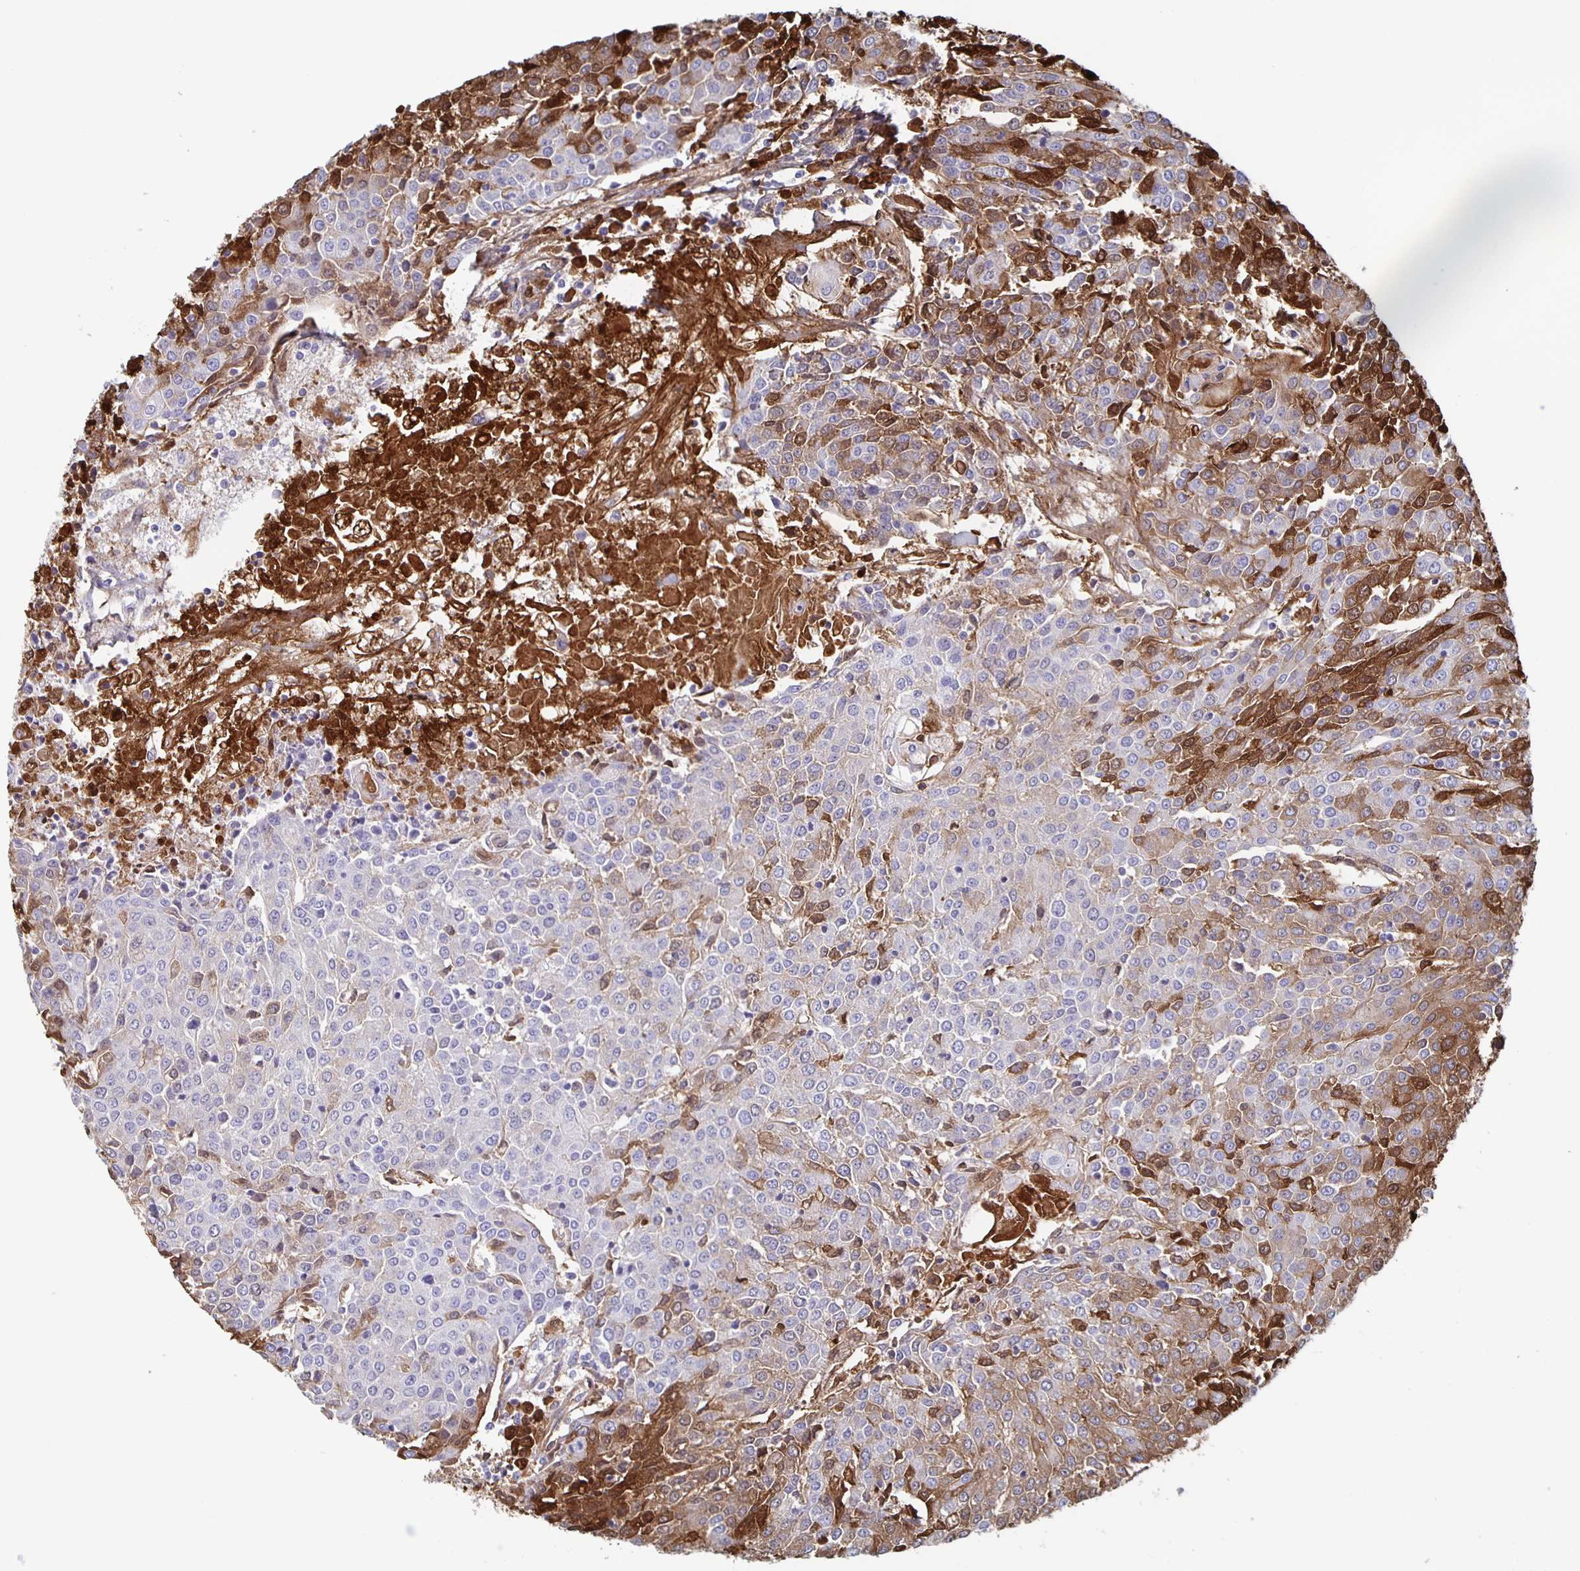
{"staining": {"intensity": "moderate", "quantity": "<25%", "location": "cytoplasmic/membranous,nuclear"}, "tissue": "urothelial cancer", "cell_type": "Tumor cells", "image_type": "cancer", "snomed": [{"axis": "morphology", "description": "Urothelial carcinoma, High grade"}, {"axis": "topography", "description": "Urinary bladder"}], "caption": "Moderate cytoplasmic/membranous and nuclear staining is identified in about <25% of tumor cells in urothelial cancer. (DAB IHC with brightfield microscopy, high magnification).", "gene": "FGA", "patient": {"sex": "female", "age": 85}}